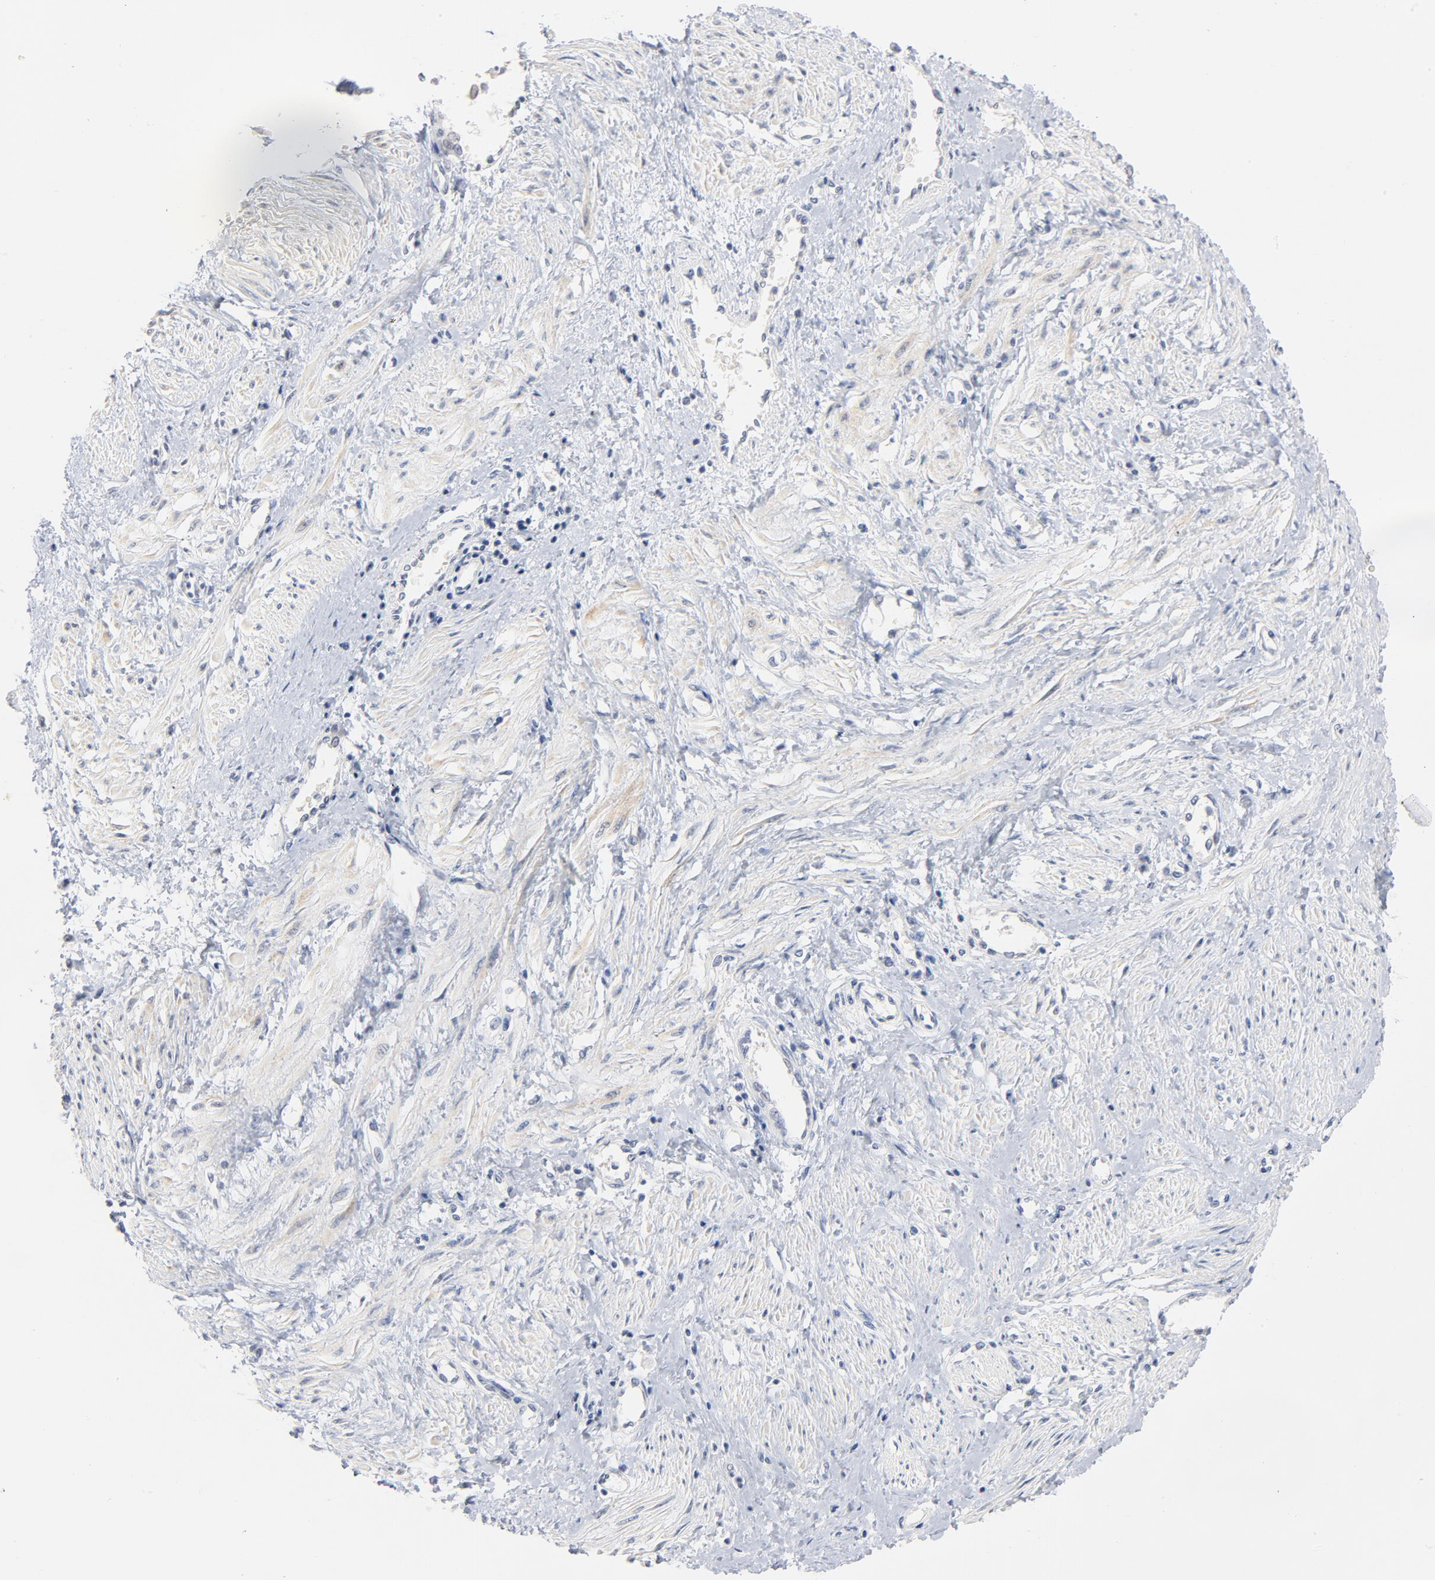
{"staining": {"intensity": "negative", "quantity": "none", "location": "none"}, "tissue": "smooth muscle", "cell_type": "Smooth muscle cells", "image_type": "normal", "snomed": [{"axis": "morphology", "description": "Normal tissue, NOS"}, {"axis": "topography", "description": "Smooth muscle"}, {"axis": "topography", "description": "Uterus"}], "caption": "The micrograph exhibits no significant expression in smooth muscle cells of smooth muscle.", "gene": "UBL4A", "patient": {"sex": "female", "age": 39}}